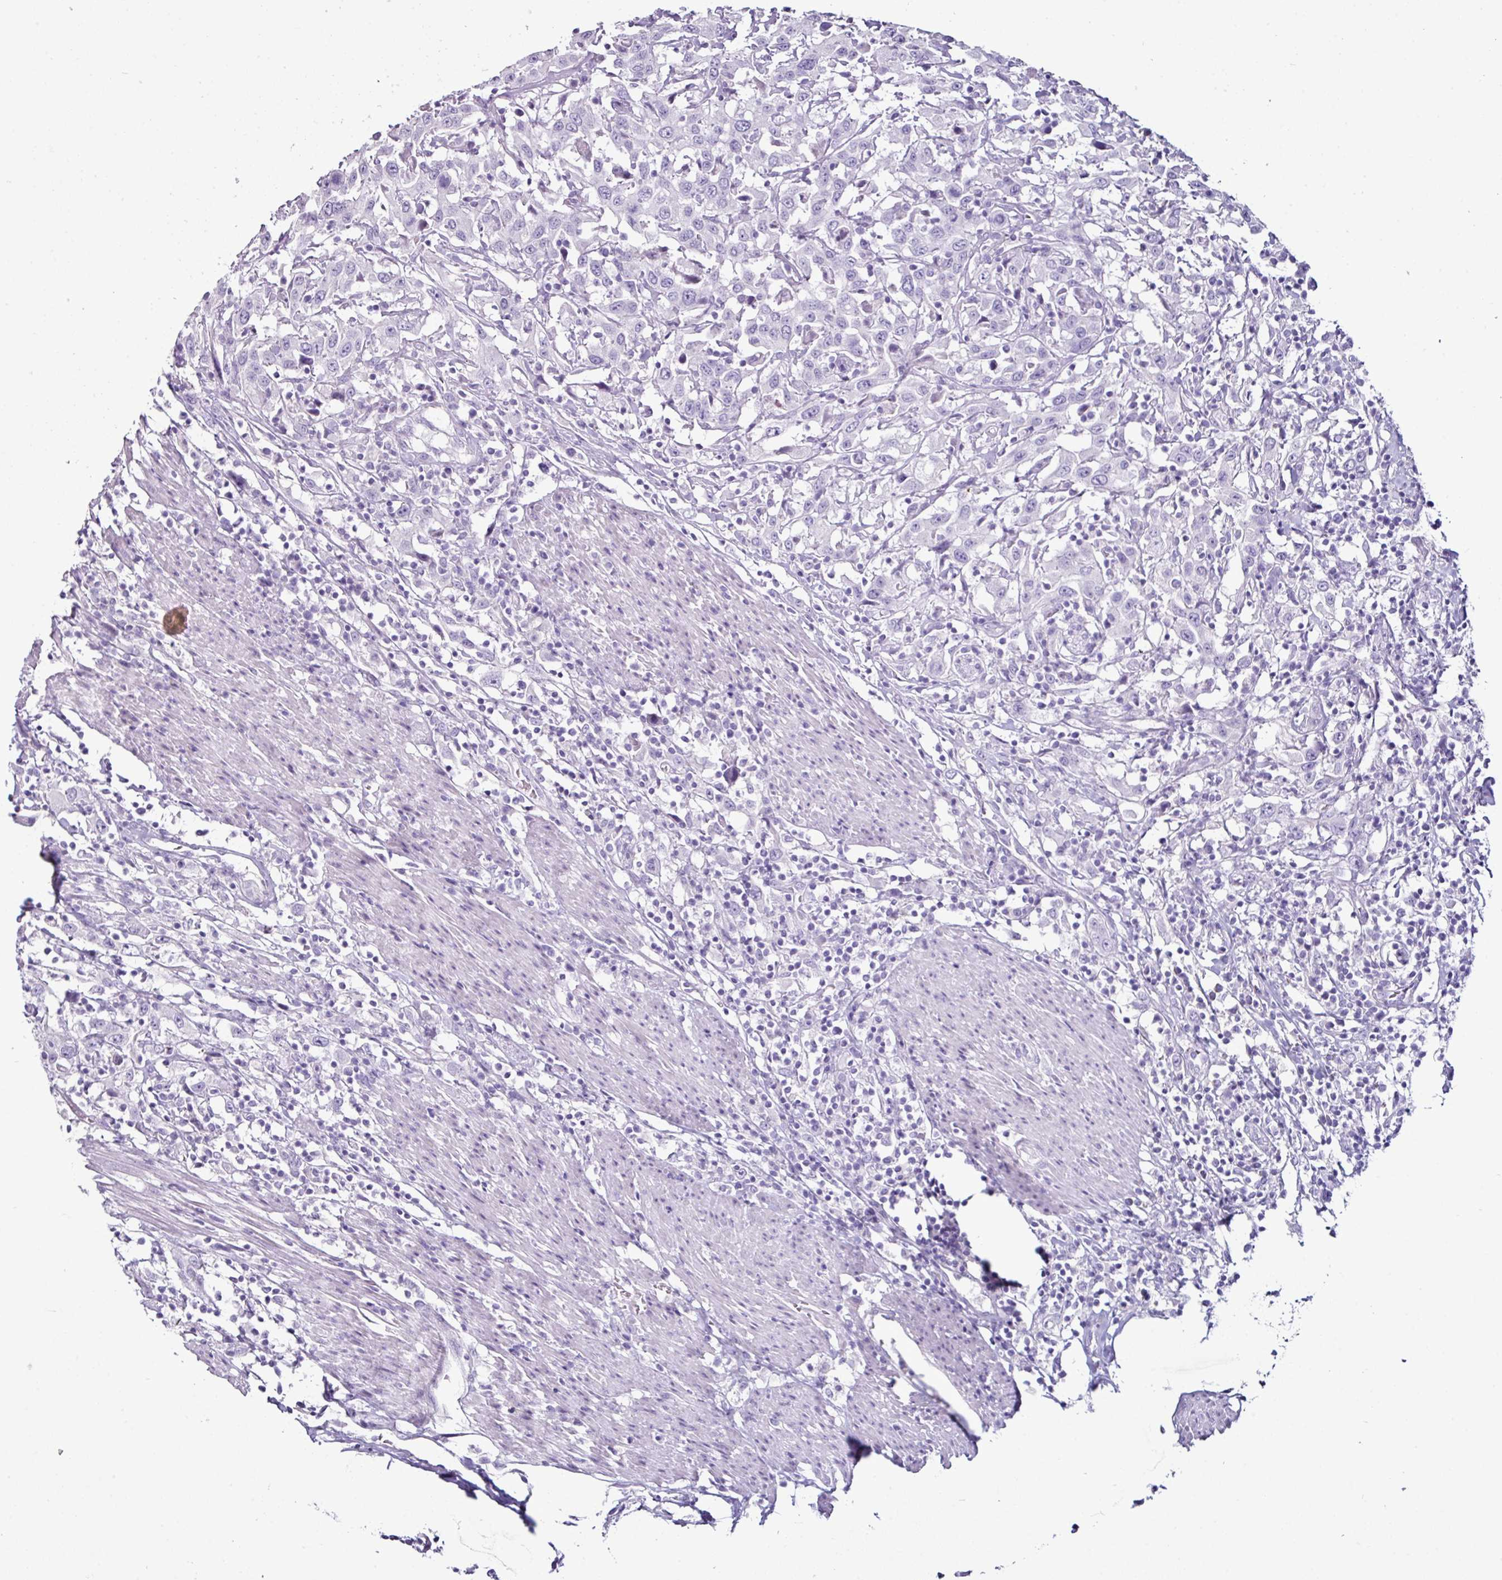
{"staining": {"intensity": "negative", "quantity": "none", "location": "none"}, "tissue": "urothelial cancer", "cell_type": "Tumor cells", "image_type": "cancer", "snomed": [{"axis": "morphology", "description": "Urothelial carcinoma, High grade"}, {"axis": "topography", "description": "Urinary bladder"}], "caption": "Immunohistochemistry photomicrograph of neoplastic tissue: human urothelial cancer stained with DAB (3,3'-diaminobenzidine) demonstrates no significant protein staining in tumor cells. Nuclei are stained in blue.", "gene": "GLP2R", "patient": {"sex": "male", "age": 61}}